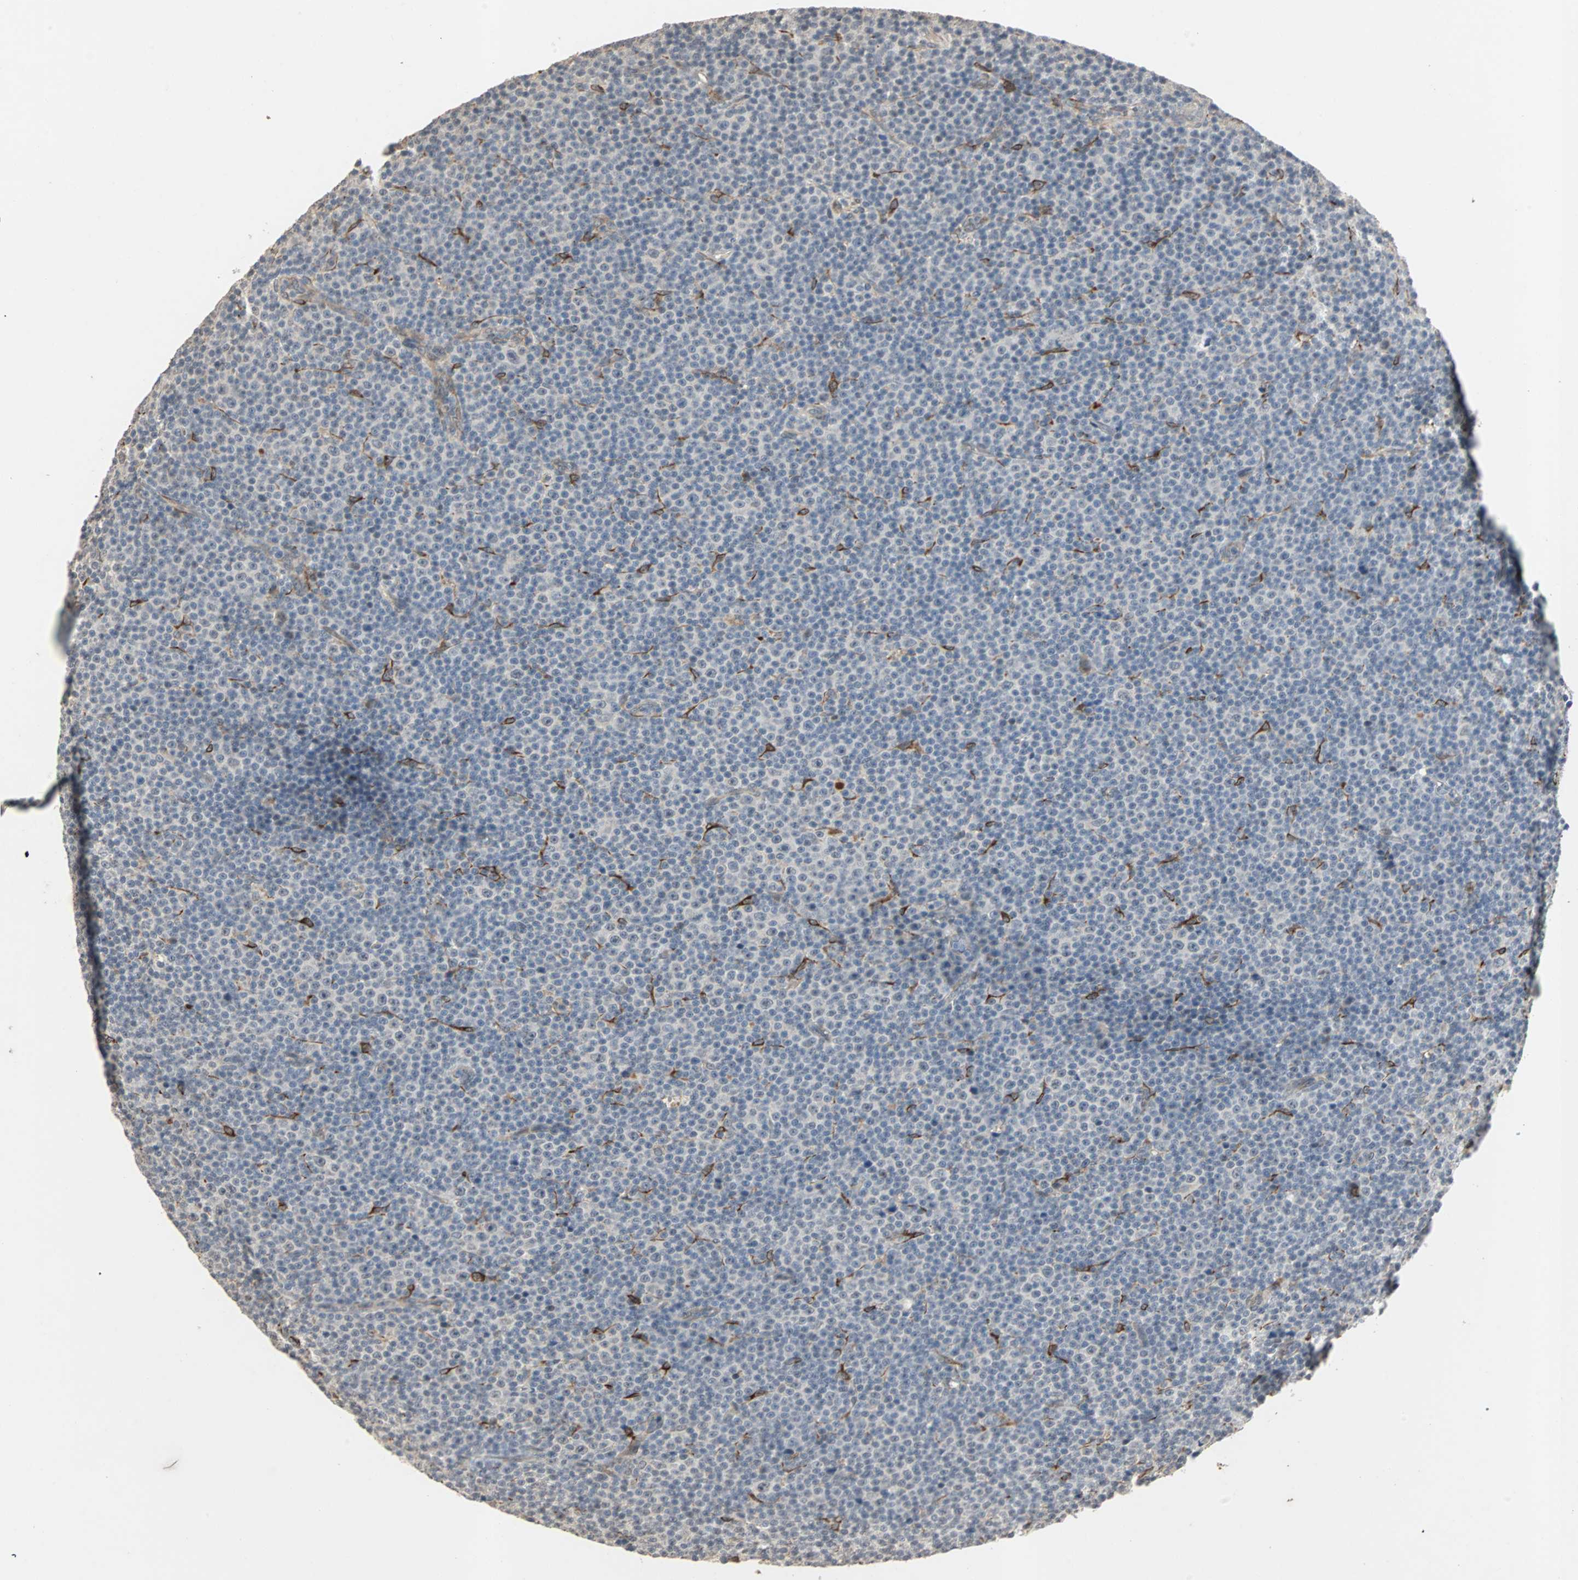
{"staining": {"intensity": "weak", "quantity": "<25%", "location": "cytoplasmic/membranous"}, "tissue": "lymphoma", "cell_type": "Tumor cells", "image_type": "cancer", "snomed": [{"axis": "morphology", "description": "Malignant lymphoma, non-Hodgkin's type, Low grade"}, {"axis": "topography", "description": "Lymph node"}], "caption": "The immunohistochemistry (IHC) image has no significant positivity in tumor cells of low-grade malignant lymphoma, non-Hodgkin's type tissue.", "gene": "TRPV4", "patient": {"sex": "female", "age": 67}}